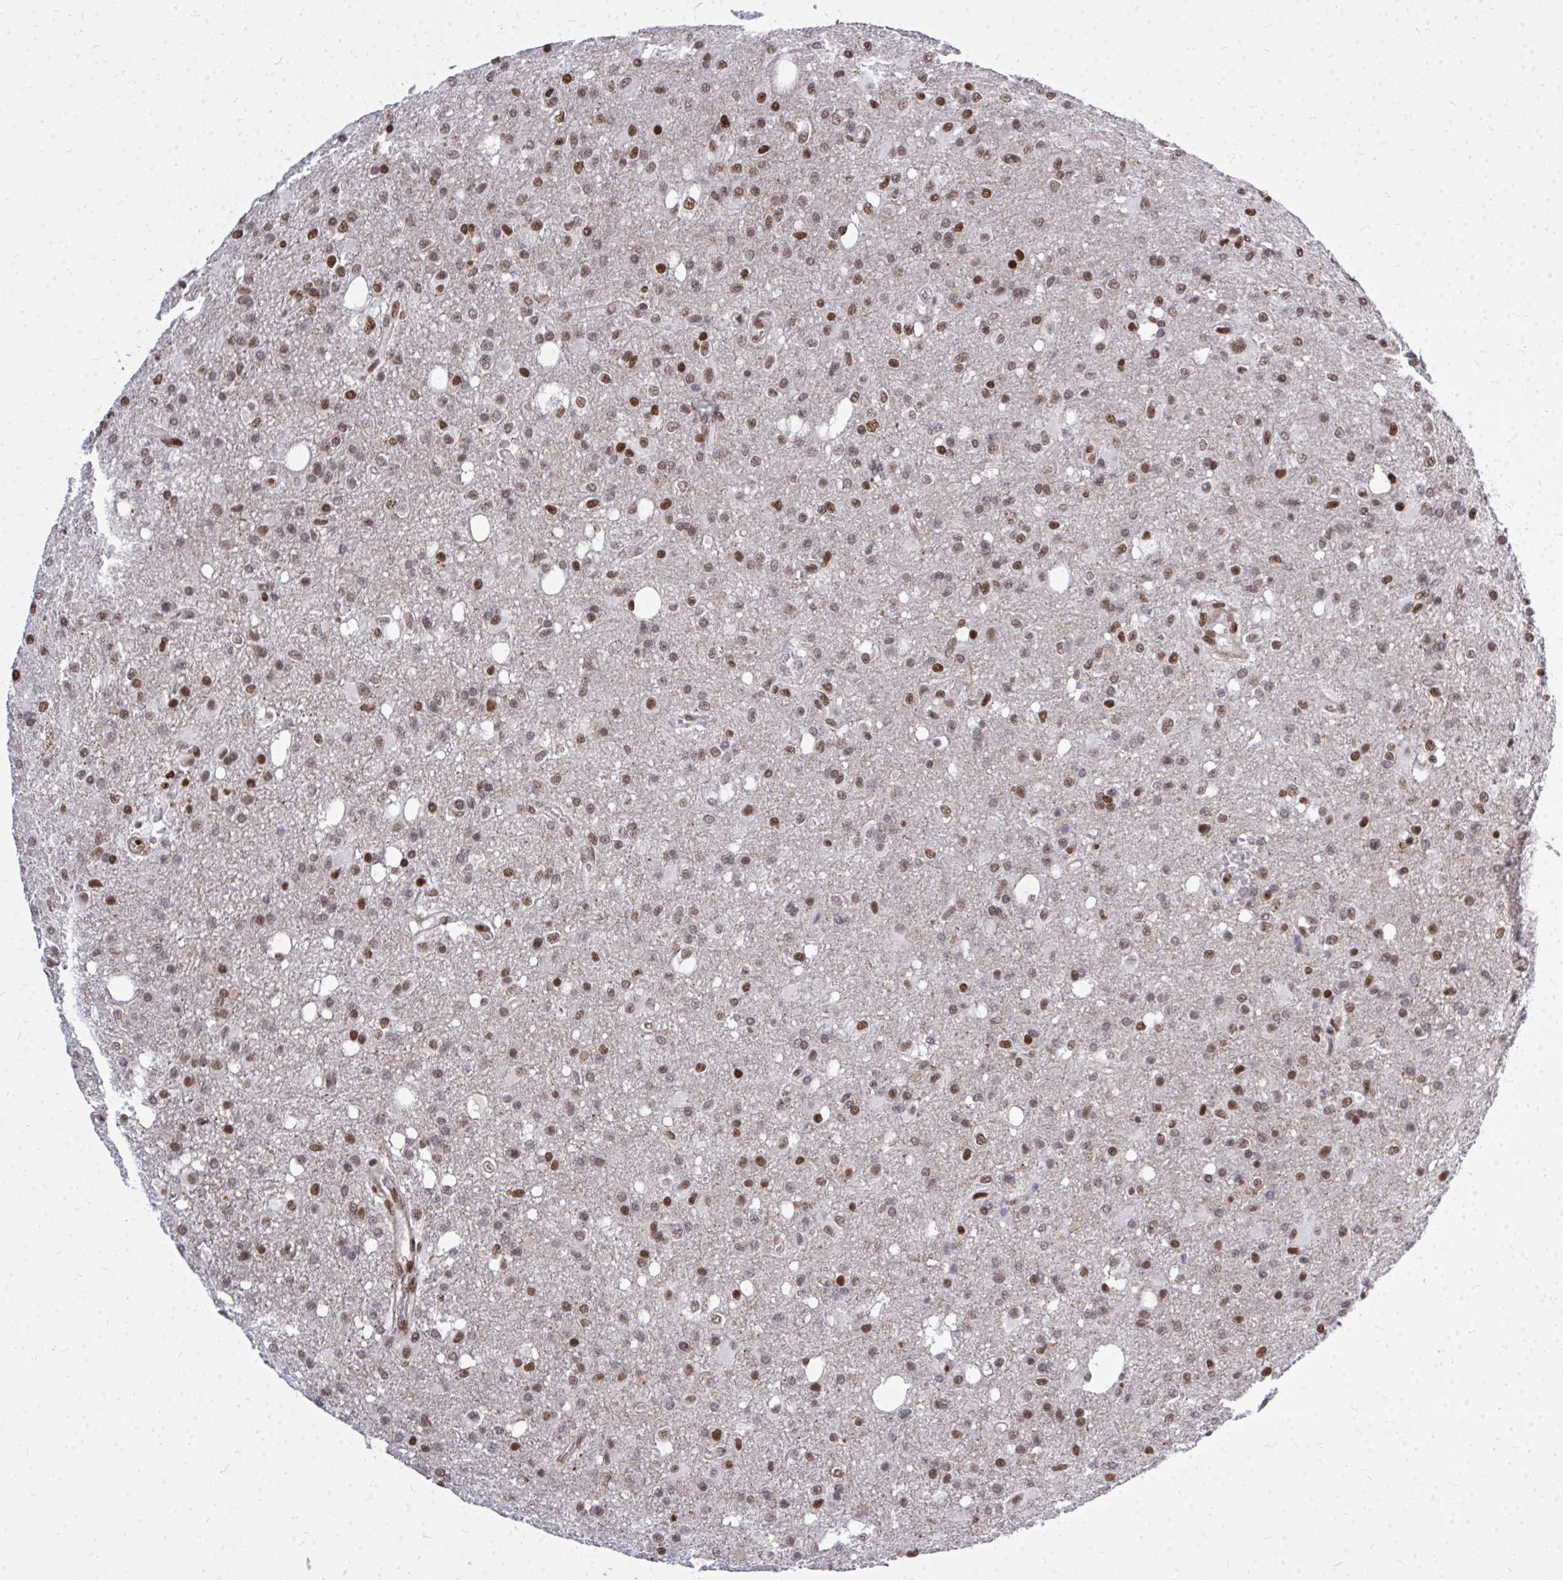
{"staining": {"intensity": "moderate", "quantity": ">75%", "location": "nuclear"}, "tissue": "glioma", "cell_type": "Tumor cells", "image_type": "cancer", "snomed": [{"axis": "morphology", "description": "Glioma, malignant, Low grade"}, {"axis": "topography", "description": "Brain"}], "caption": "DAB immunohistochemical staining of human low-grade glioma (malignant) shows moderate nuclear protein positivity in approximately >75% of tumor cells. The staining was performed using DAB (3,3'-diaminobenzidine), with brown indicating positive protein expression. Nuclei are stained blue with hematoxylin.", "gene": "TBL1Y", "patient": {"sex": "female", "age": 58}}